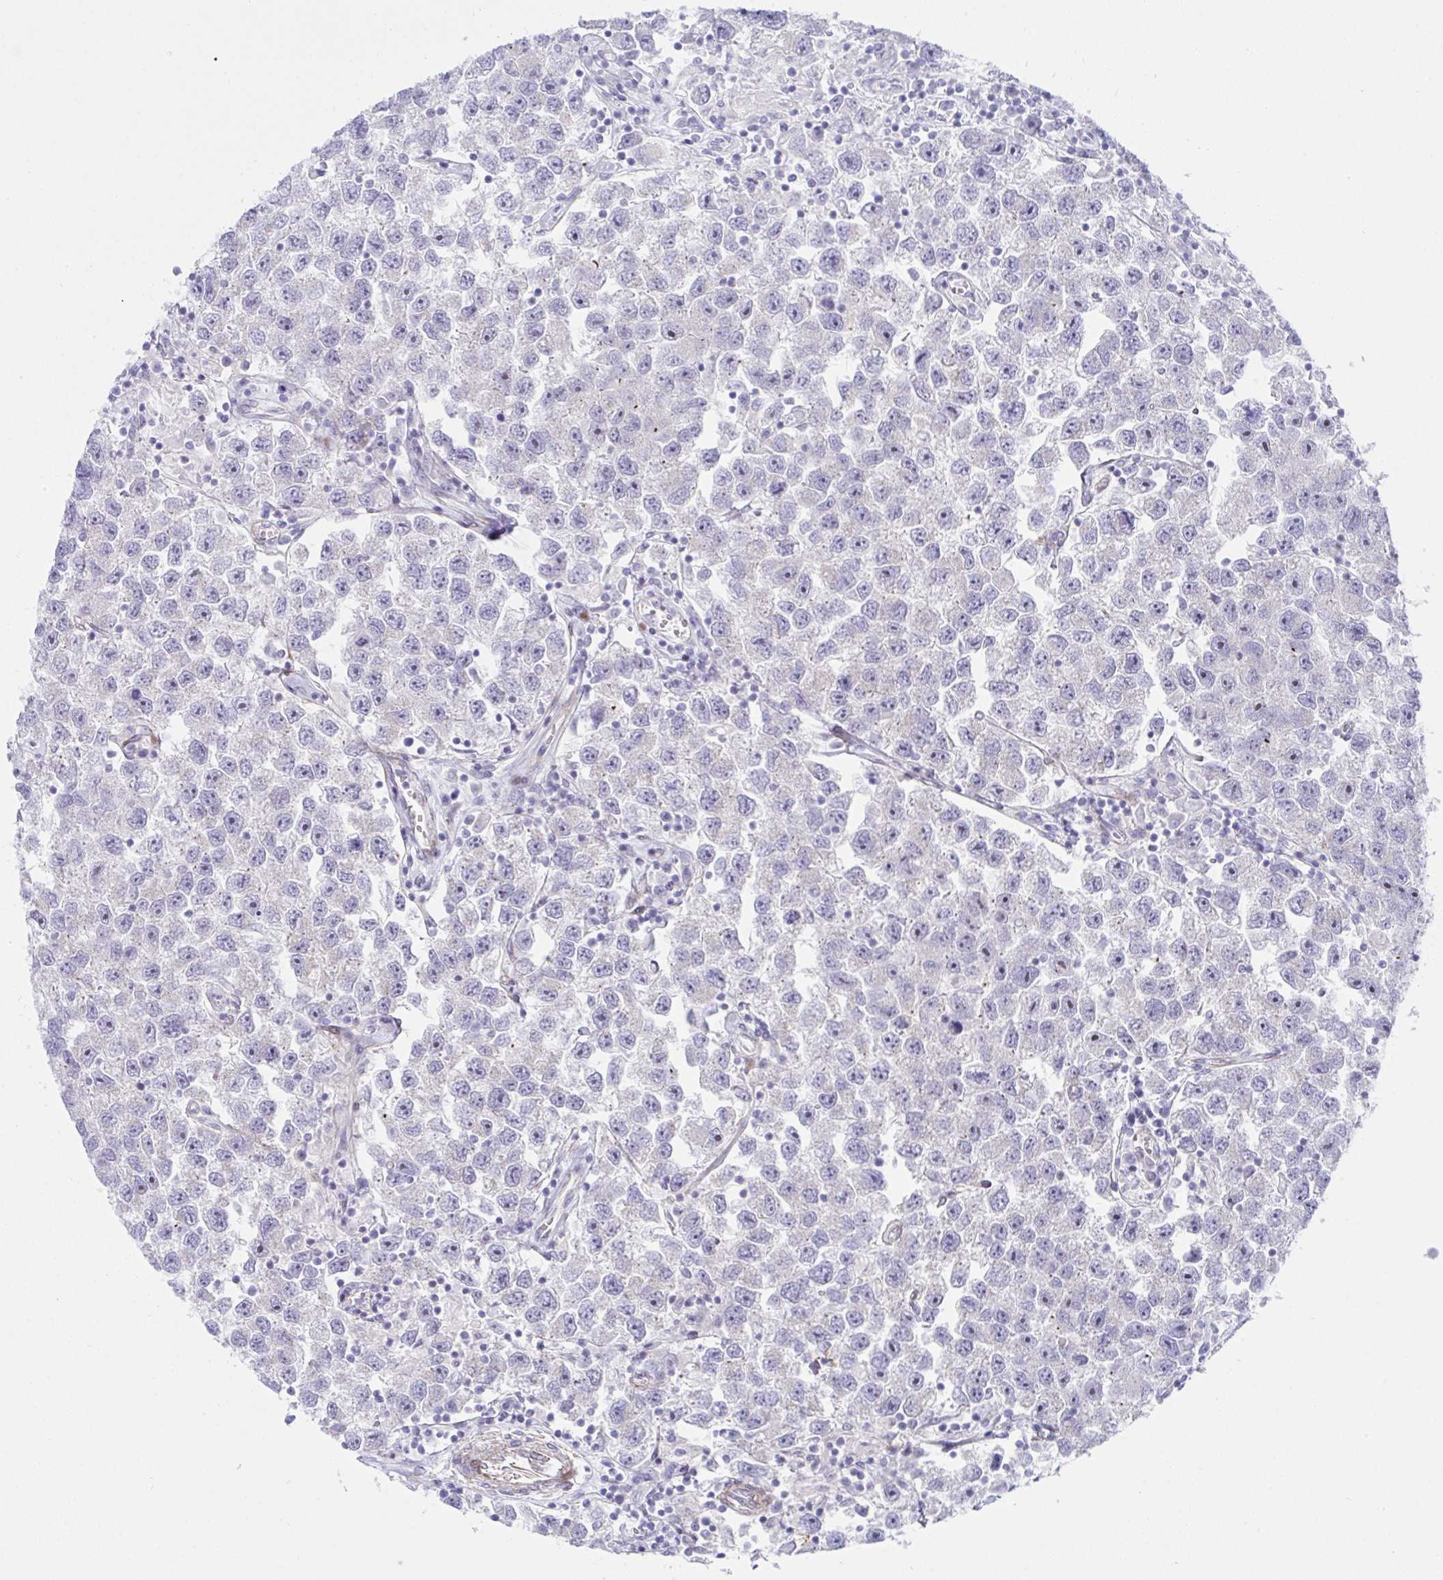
{"staining": {"intensity": "negative", "quantity": "none", "location": "none"}, "tissue": "testis cancer", "cell_type": "Tumor cells", "image_type": "cancer", "snomed": [{"axis": "morphology", "description": "Seminoma, NOS"}, {"axis": "topography", "description": "Testis"}], "caption": "Micrograph shows no protein positivity in tumor cells of seminoma (testis) tissue.", "gene": "ZNF713", "patient": {"sex": "male", "age": 26}}